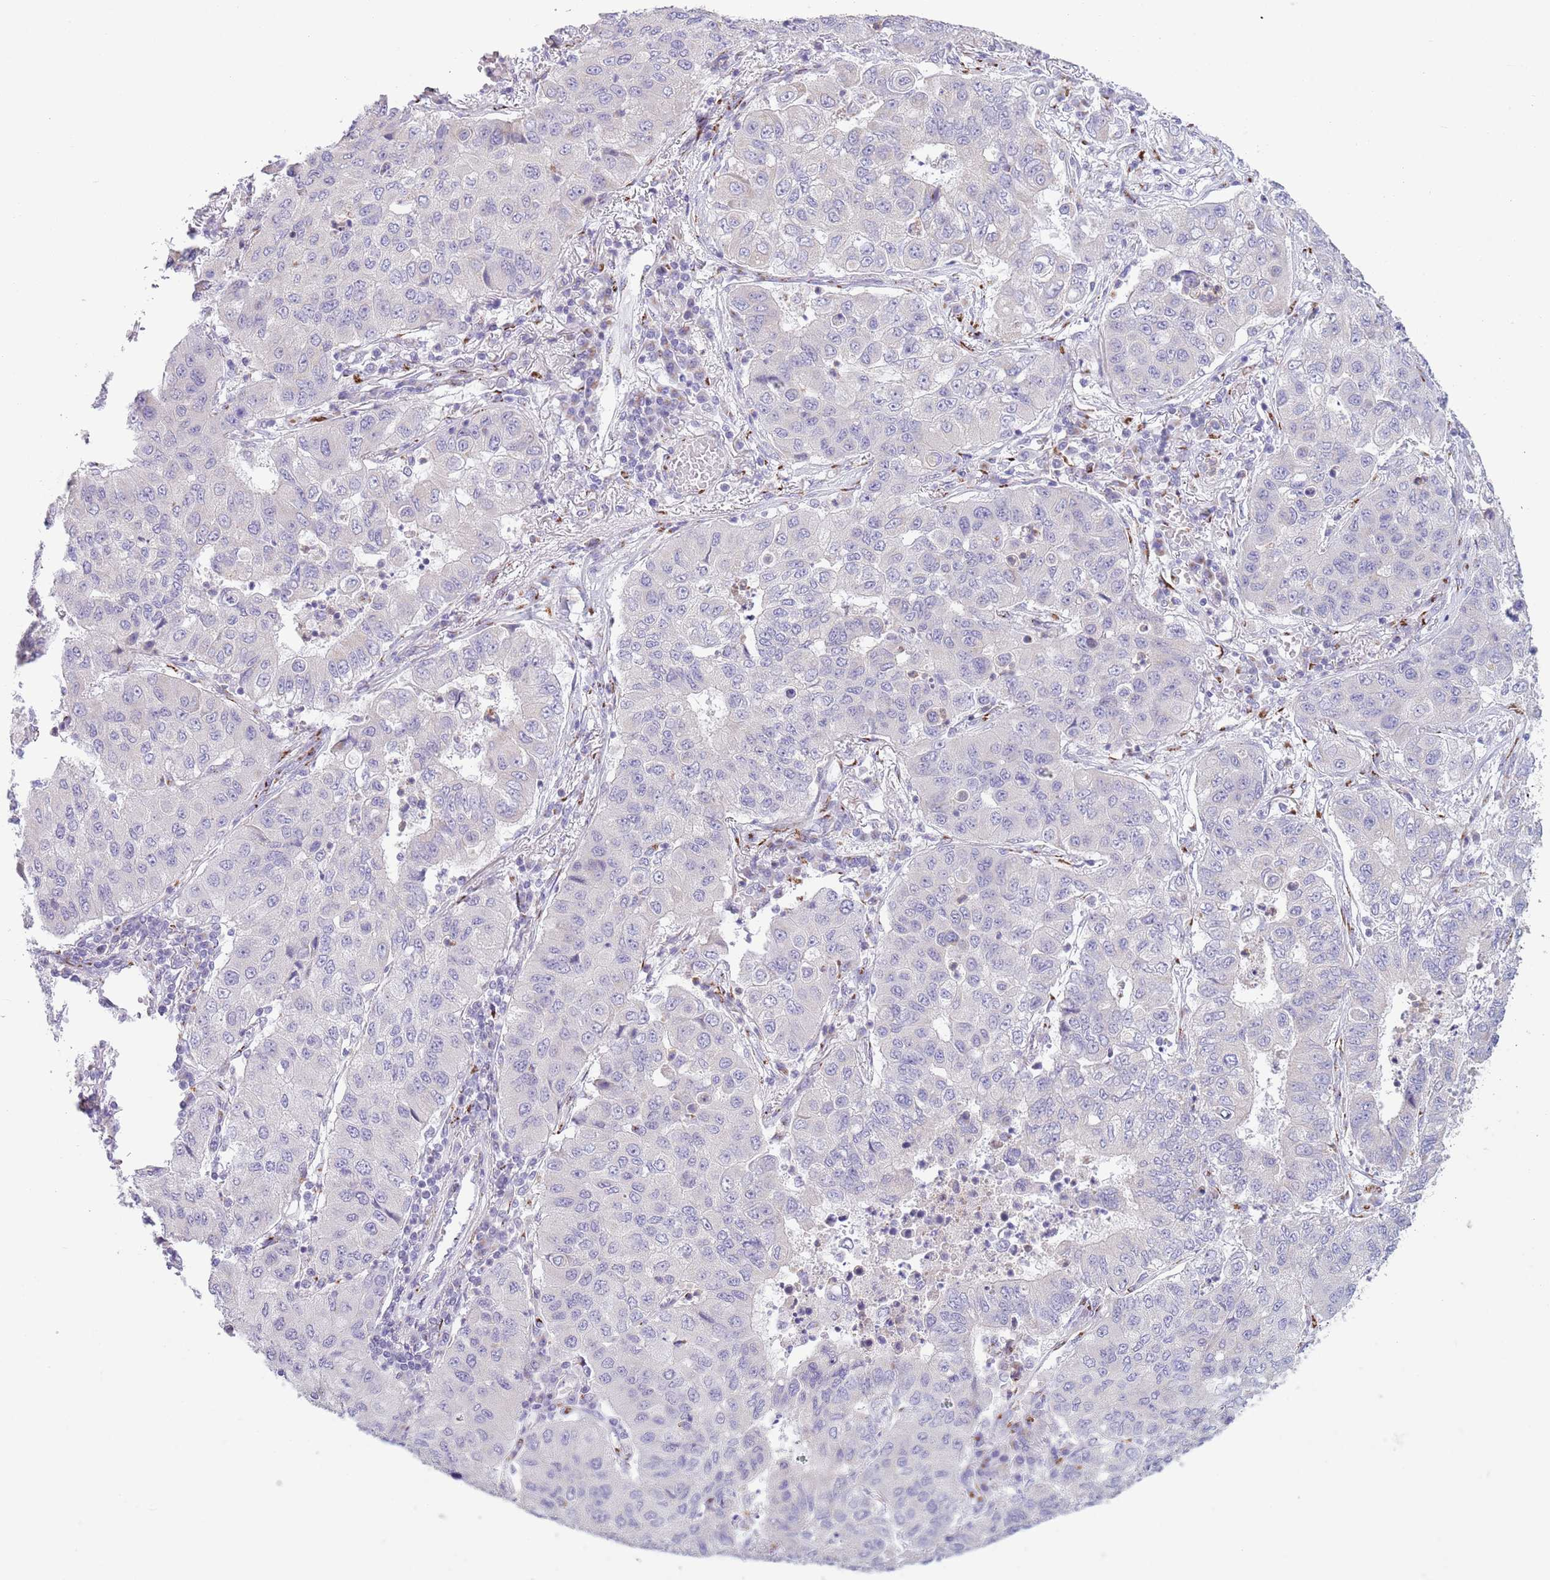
{"staining": {"intensity": "negative", "quantity": "none", "location": "none"}, "tissue": "lung cancer", "cell_type": "Tumor cells", "image_type": "cancer", "snomed": [{"axis": "morphology", "description": "Squamous cell carcinoma, NOS"}, {"axis": "topography", "description": "Lung"}], "caption": "Immunohistochemical staining of lung cancer (squamous cell carcinoma) demonstrates no significant staining in tumor cells.", "gene": "C20orf96", "patient": {"sex": "male", "age": 74}}